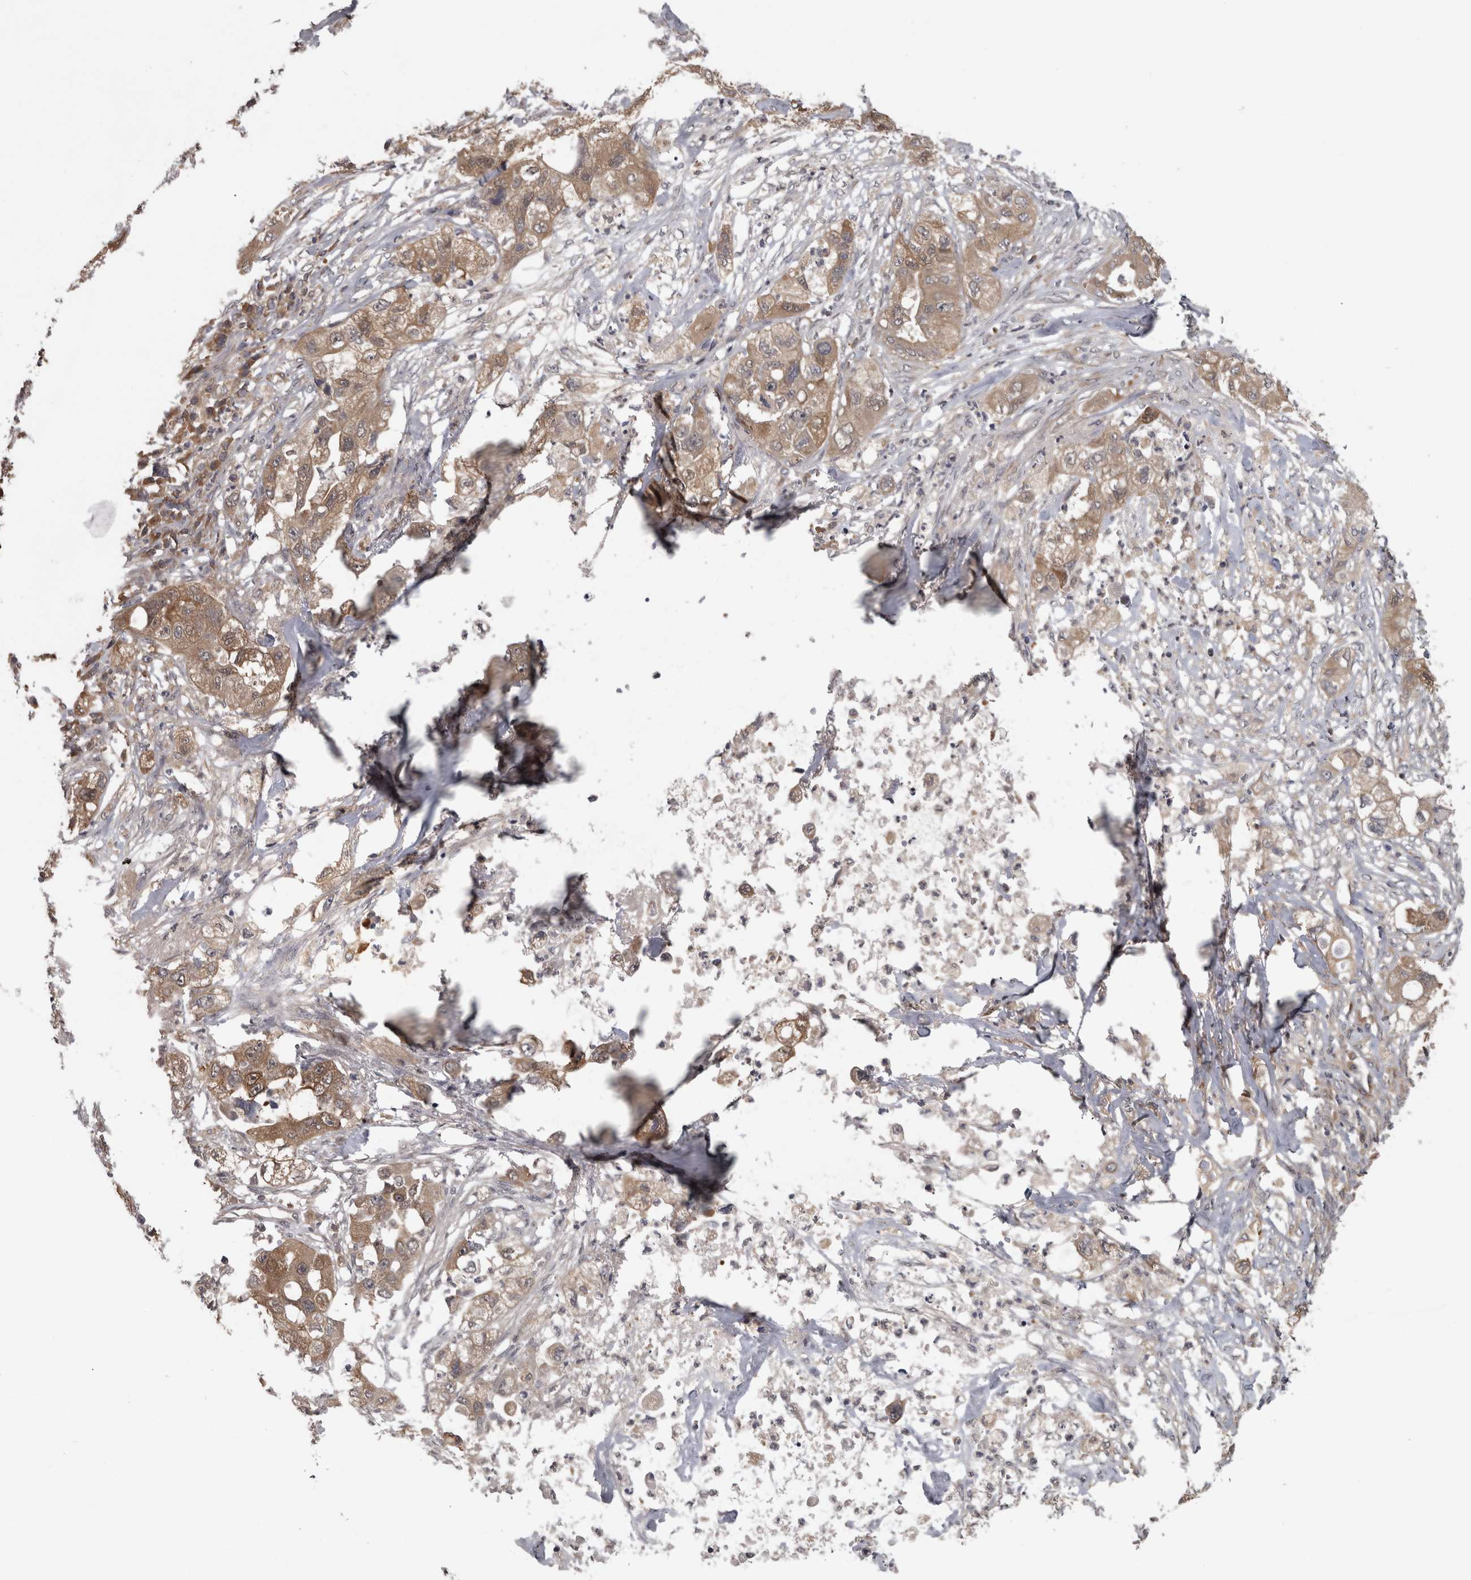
{"staining": {"intensity": "moderate", "quantity": ">75%", "location": "cytoplasmic/membranous"}, "tissue": "pancreatic cancer", "cell_type": "Tumor cells", "image_type": "cancer", "snomed": [{"axis": "morphology", "description": "Adenocarcinoma, NOS"}, {"axis": "topography", "description": "Pancreas"}], "caption": "The photomicrograph shows immunohistochemical staining of pancreatic cancer. There is moderate cytoplasmic/membranous positivity is seen in approximately >75% of tumor cells. The staining was performed using DAB, with brown indicating positive protein expression. Nuclei are stained blue with hematoxylin.", "gene": "APRT", "patient": {"sex": "female", "age": 78}}